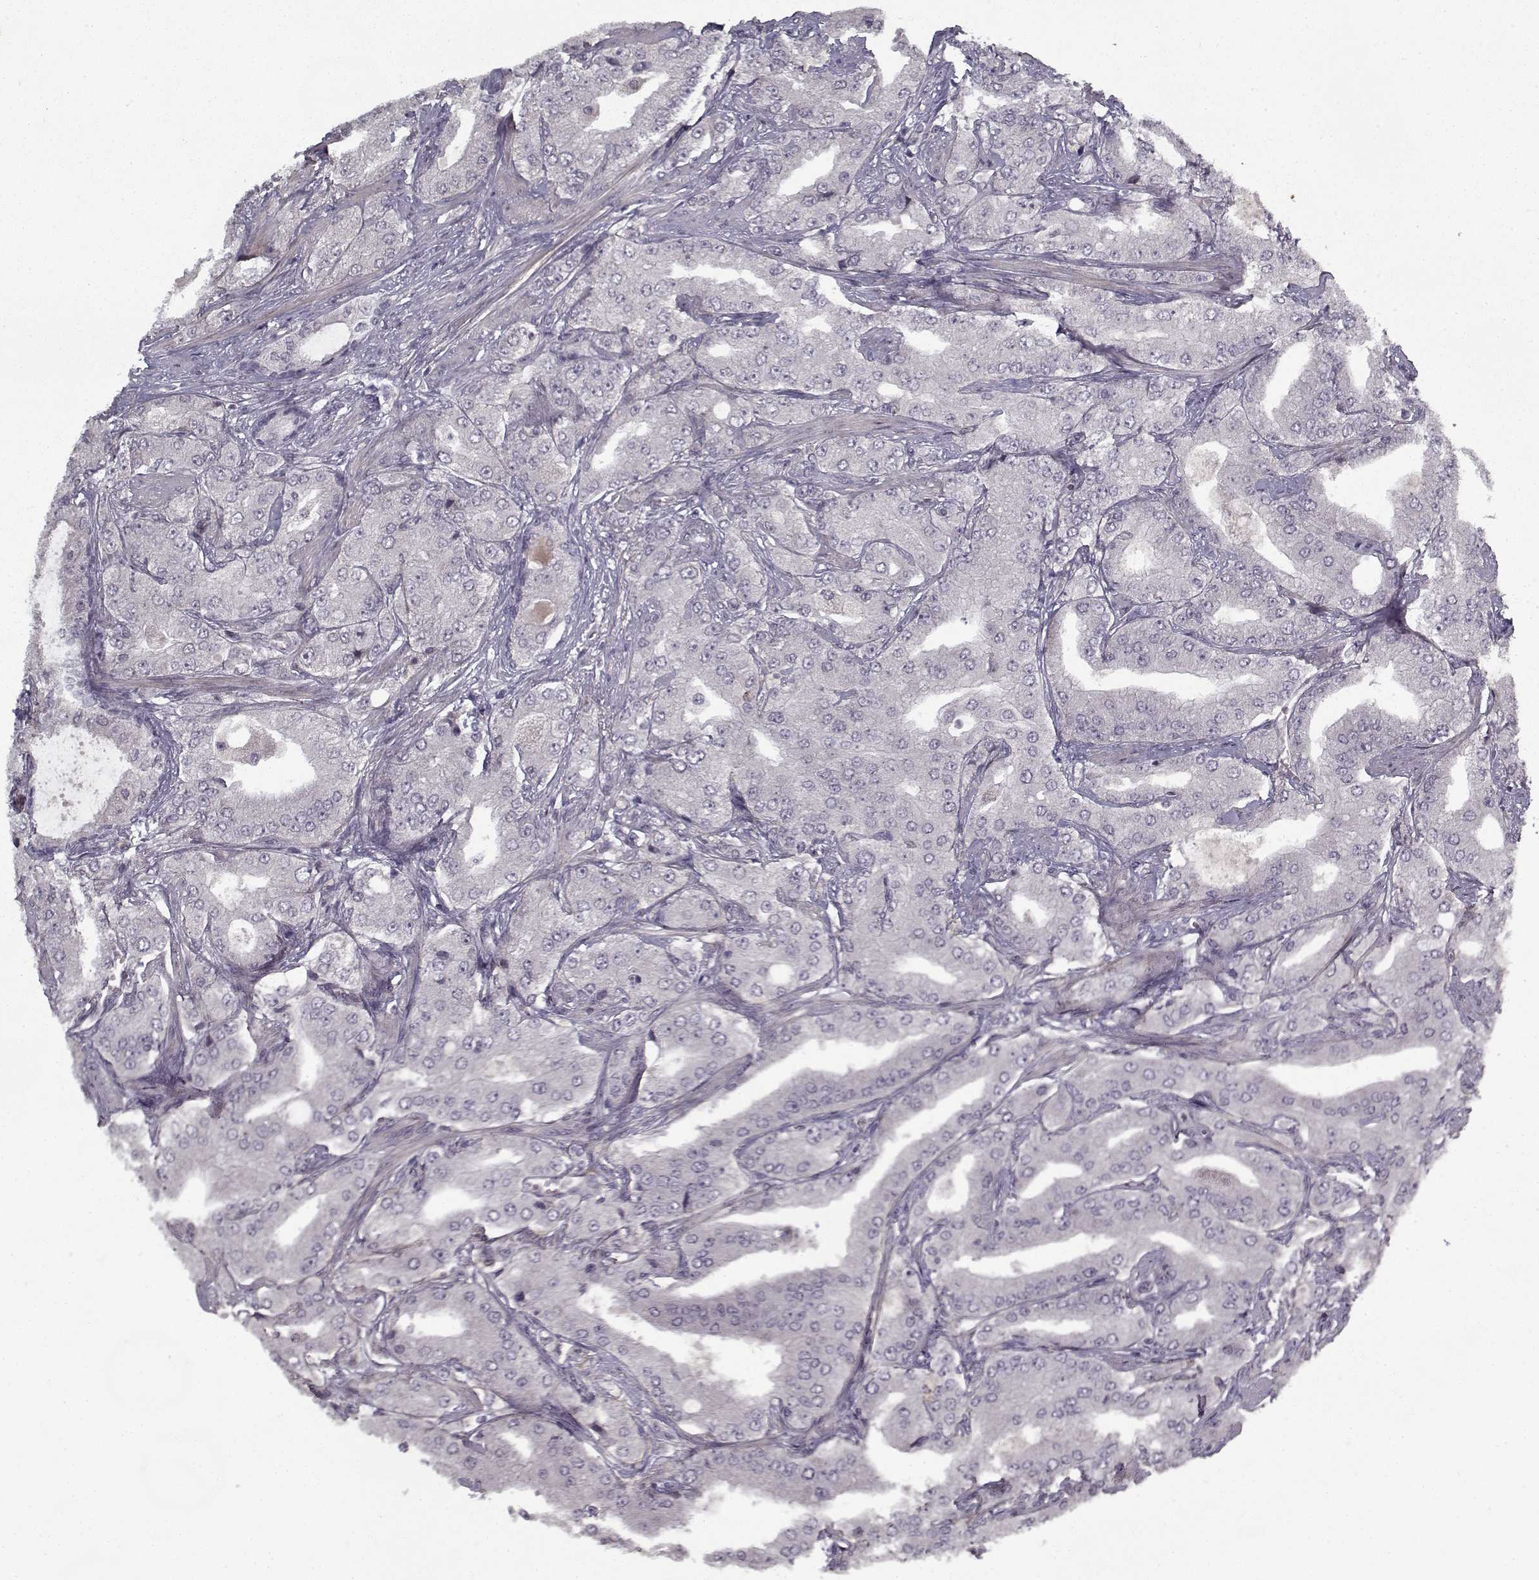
{"staining": {"intensity": "negative", "quantity": "none", "location": "none"}, "tissue": "prostate cancer", "cell_type": "Tumor cells", "image_type": "cancer", "snomed": [{"axis": "morphology", "description": "Adenocarcinoma, Low grade"}, {"axis": "topography", "description": "Prostate"}], "caption": "Adenocarcinoma (low-grade) (prostate) was stained to show a protein in brown. There is no significant positivity in tumor cells. The staining is performed using DAB (3,3'-diaminobenzidine) brown chromogen with nuclei counter-stained in using hematoxylin.", "gene": "LAMA2", "patient": {"sex": "male", "age": 60}}